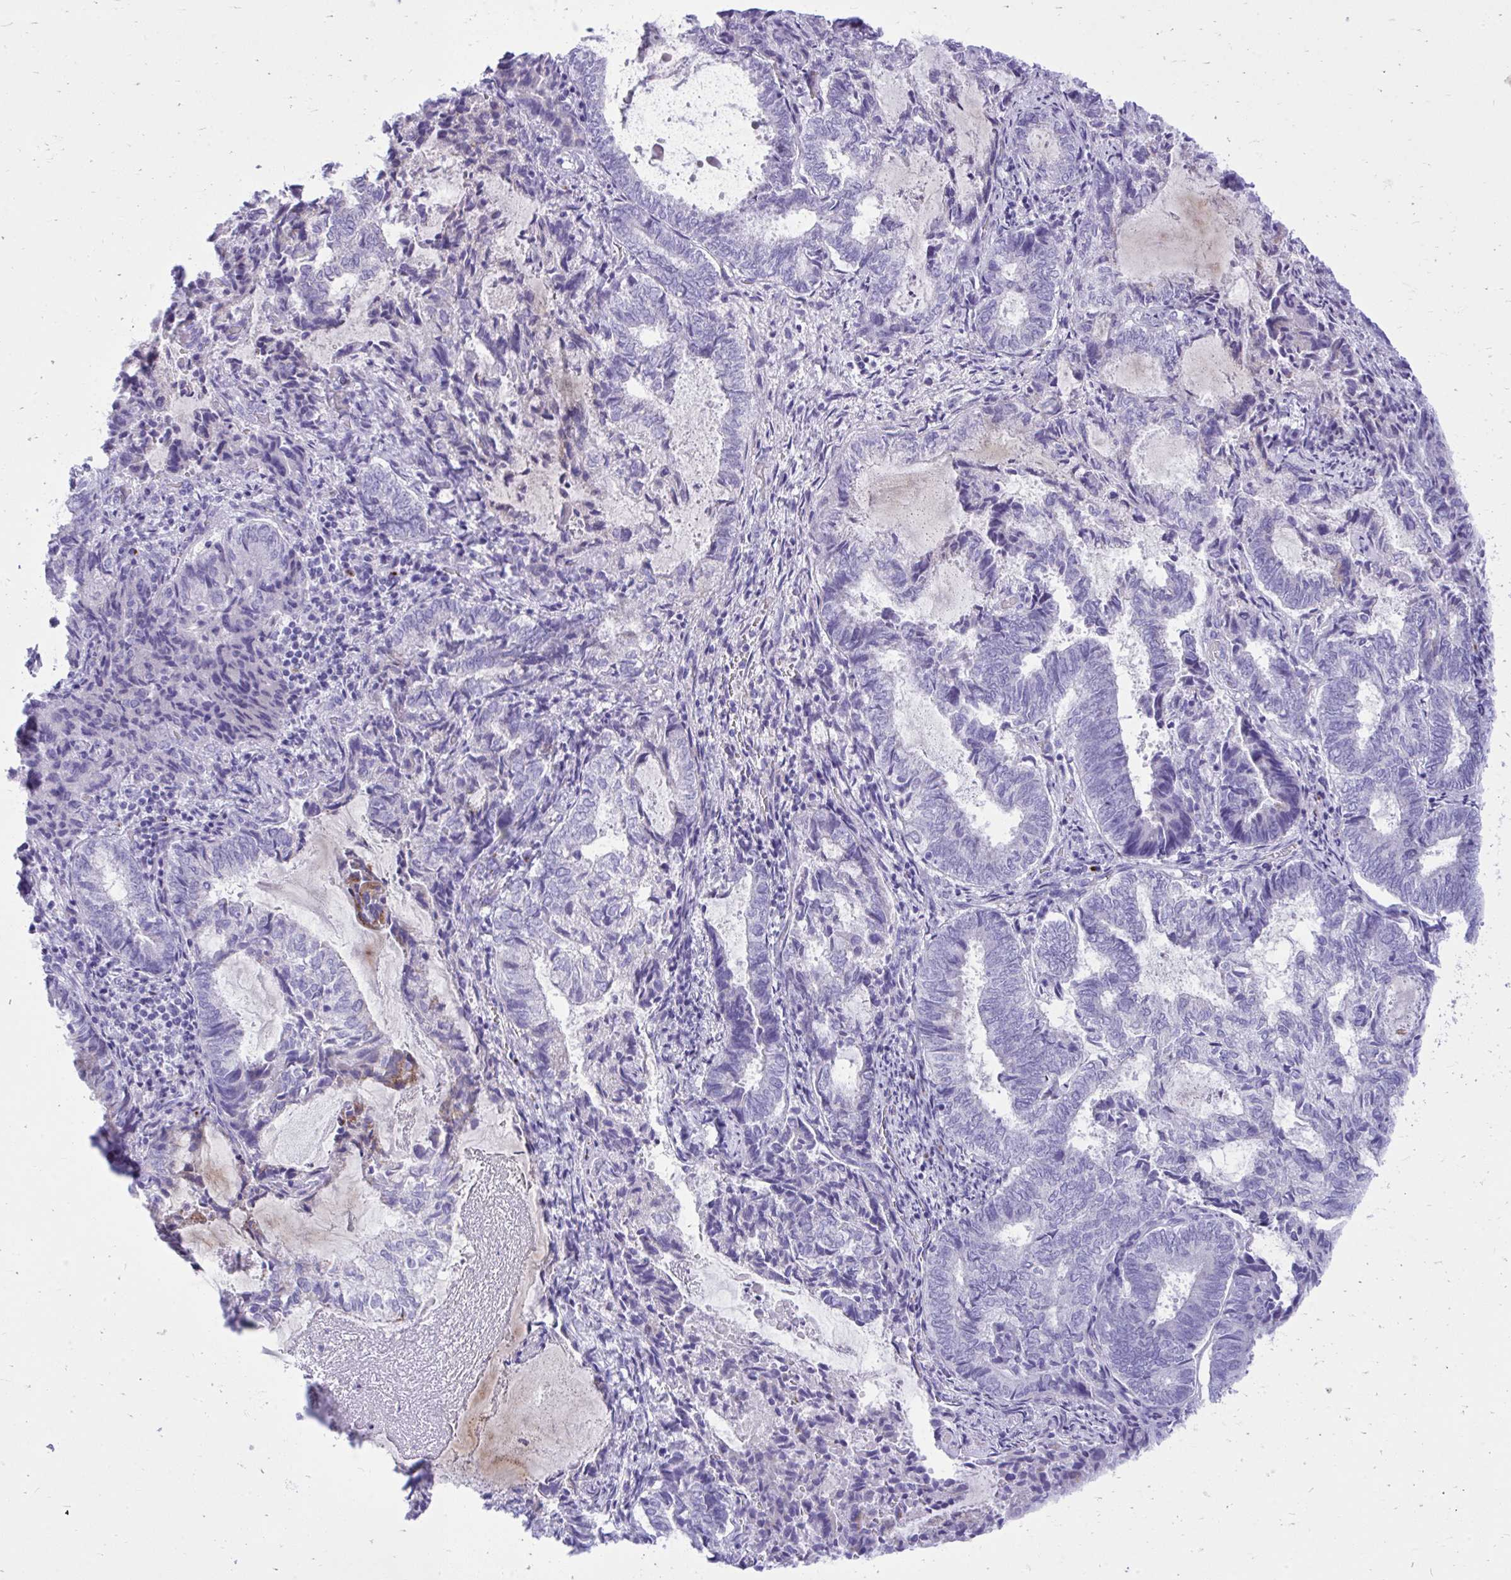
{"staining": {"intensity": "negative", "quantity": "none", "location": "none"}, "tissue": "endometrial cancer", "cell_type": "Tumor cells", "image_type": "cancer", "snomed": [{"axis": "morphology", "description": "Adenocarcinoma, NOS"}, {"axis": "topography", "description": "Endometrium"}], "caption": "This image is of adenocarcinoma (endometrial) stained with IHC to label a protein in brown with the nuclei are counter-stained blue. There is no positivity in tumor cells. (Brightfield microscopy of DAB immunohistochemistry at high magnification).", "gene": "ANKDD1B", "patient": {"sex": "female", "age": 80}}